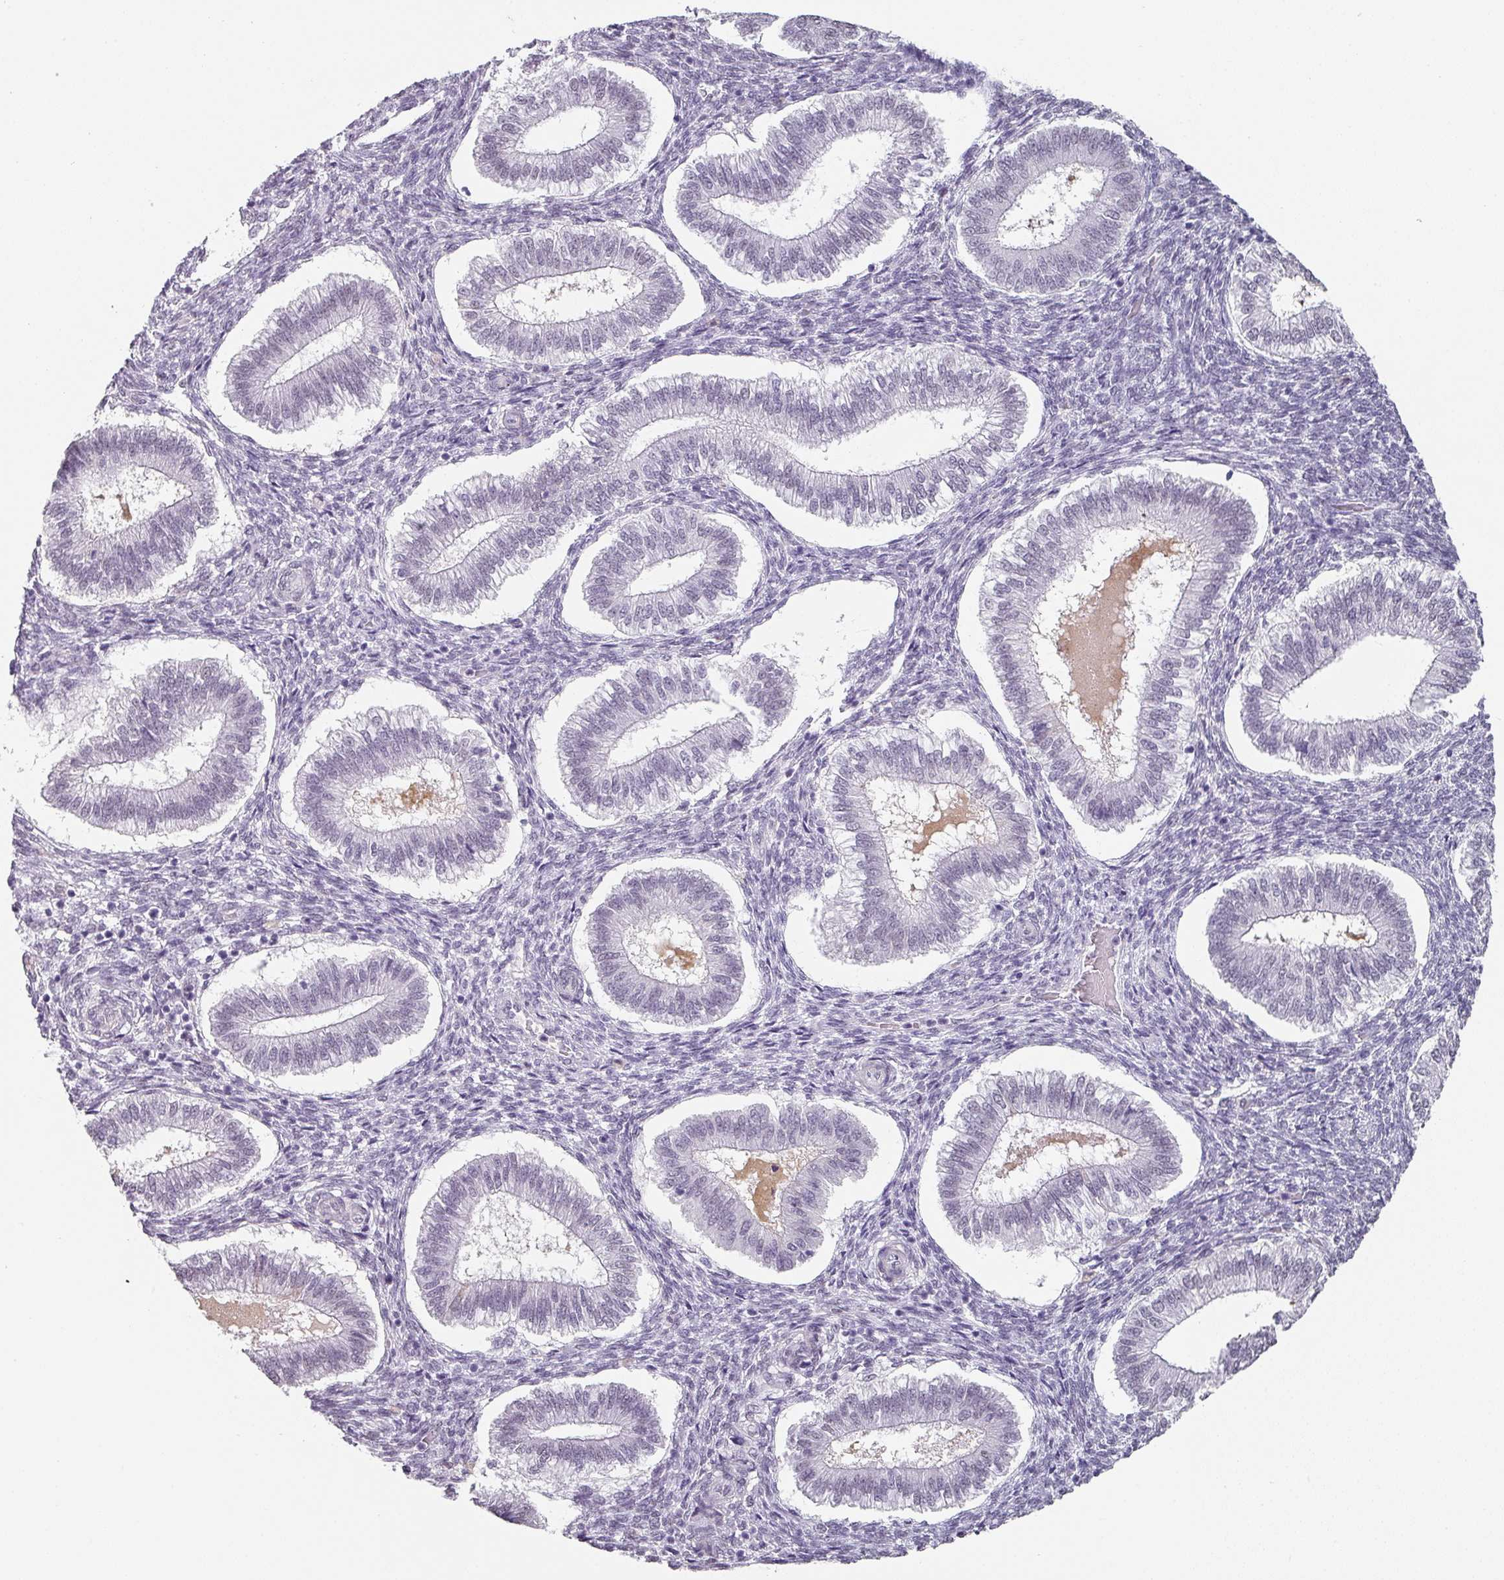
{"staining": {"intensity": "negative", "quantity": "none", "location": "none"}, "tissue": "endometrium", "cell_type": "Cells in endometrial stroma", "image_type": "normal", "snomed": [{"axis": "morphology", "description": "Normal tissue, NOS"}, {"axis": "topography", "description": "Endometrium"}], "caption": "Cells in endometrial stroma are negative for protein expression in unremarkable human endometrium. Brightfield microscopy of immunohistochemistry stained with DAB (brown) and hematoxylin (blue), captured at high magnification.", "gene": "C1QB", "patient": {"sex": "female", "age": 25}}